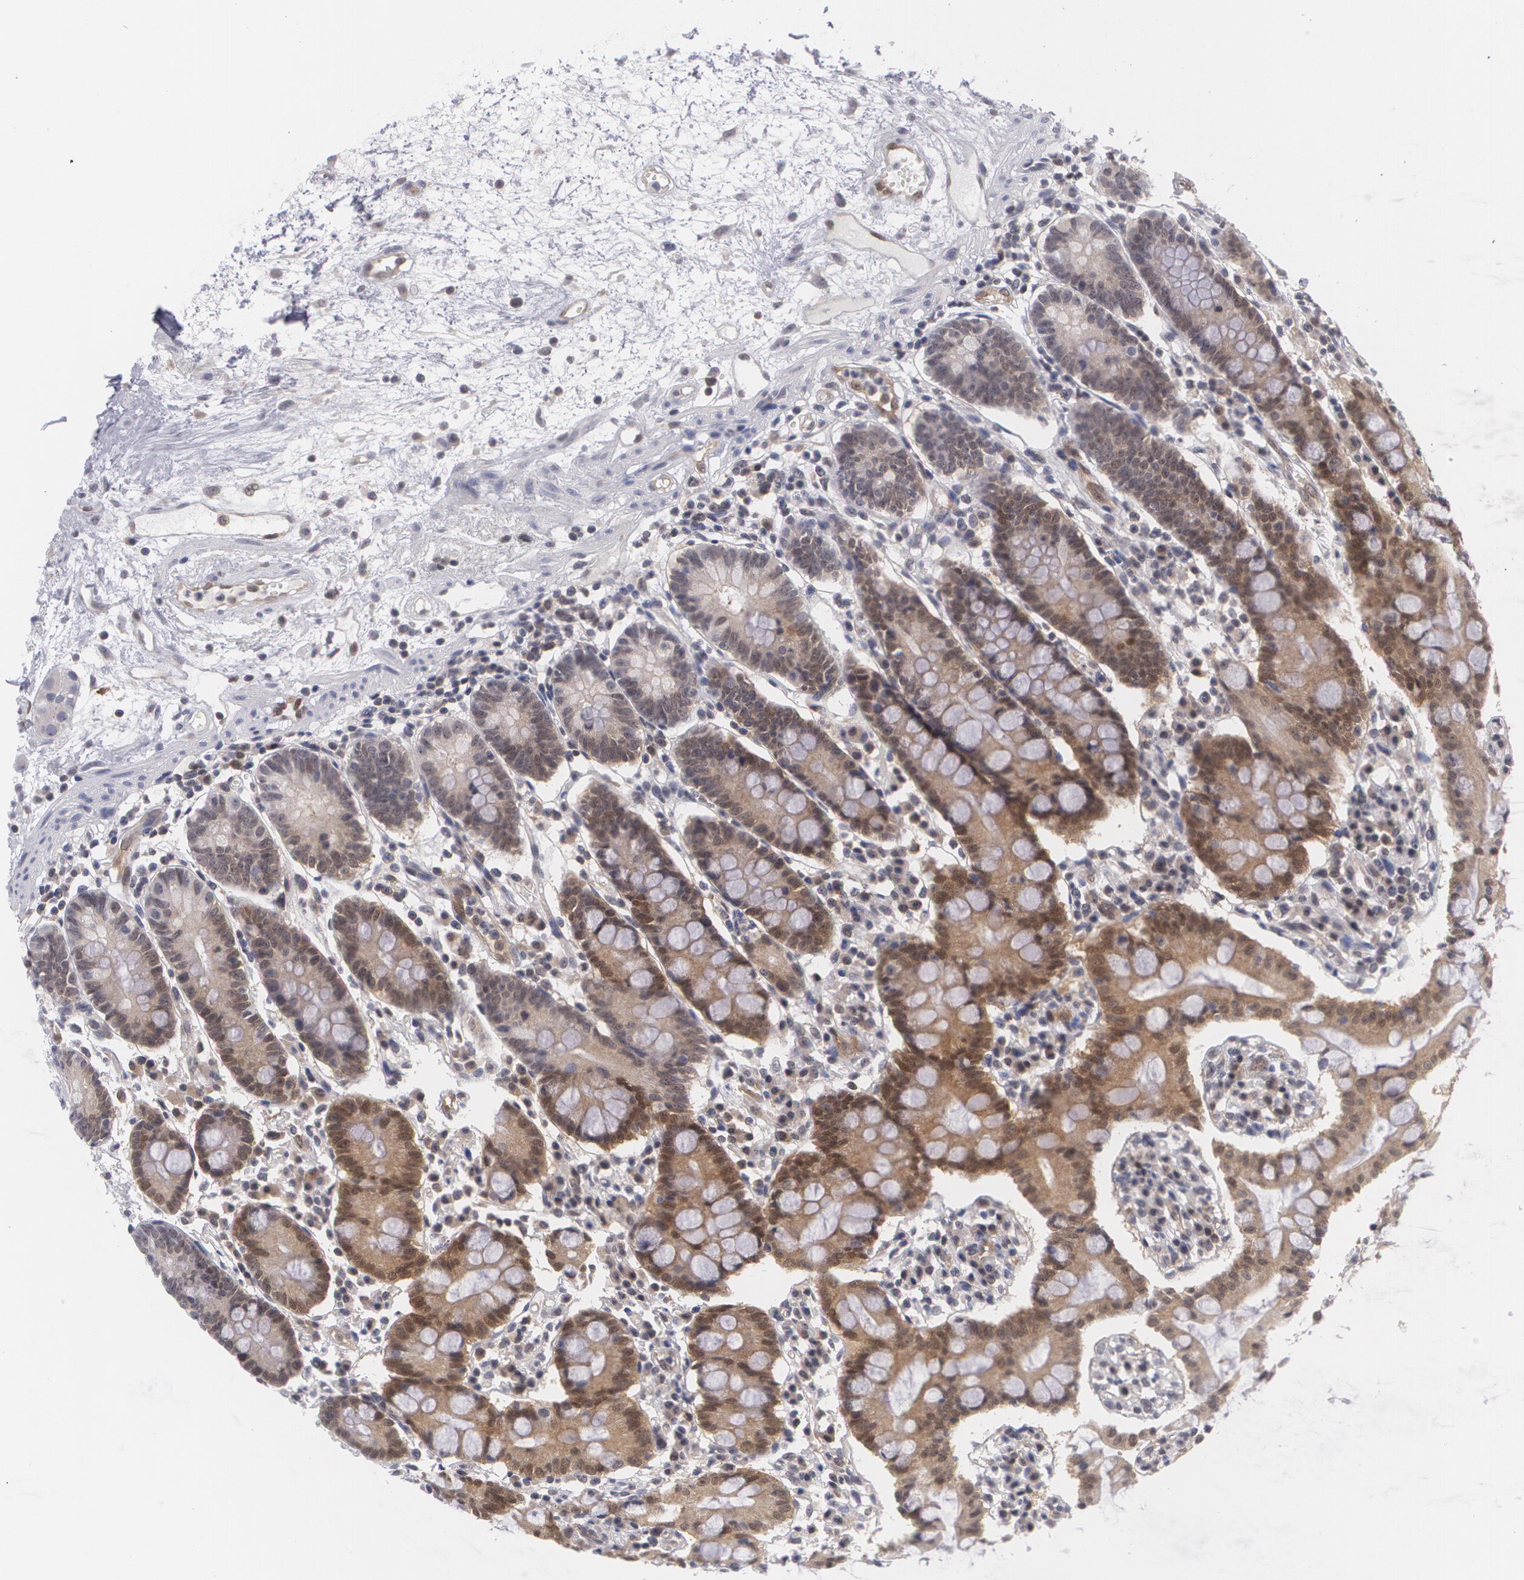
{"staining": {"intensity": "moderate", "quantity": ">75%", "location": "cytoplasmic/membranous"}, "tissue": "small intestine", "cell_type": "Glandular cells", "image_type": "normal", "snomed": [{"axis": "morphology", "description": "Normal tissue, NOS"}, {"axis": "topography", "description": "Small intestine"}], "caption": "Moderate cytoplasmic/membranous positivity for a protein is seen in about >75% of glandular cells of normal small intestine using immunohistochemistry.", "gene": "BCL10", "patient": {"sex": "female", "age": 51}}